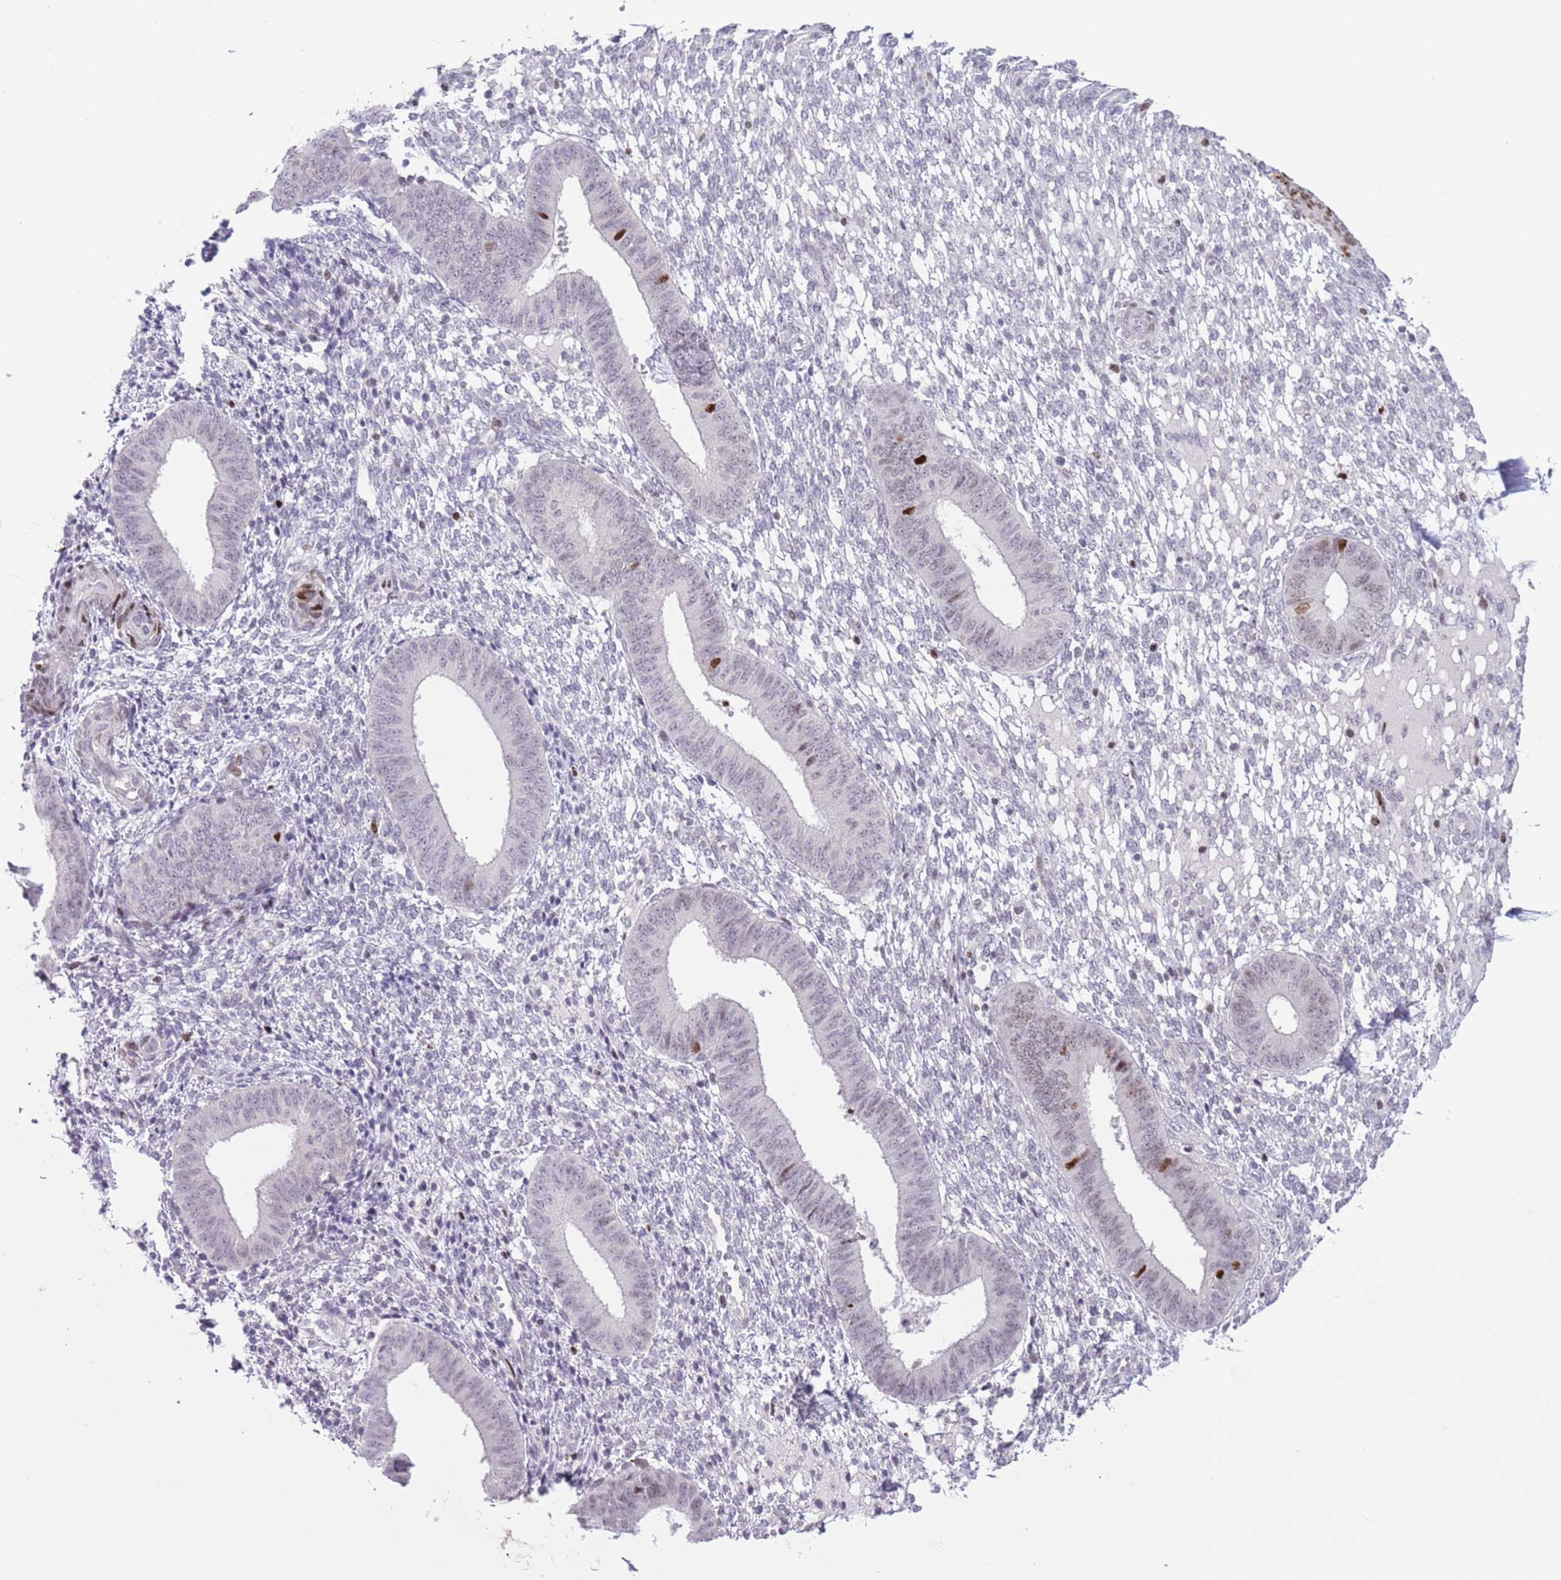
{"staining": {"intensity": "negative", "quantity": "none", "location": "none"}, "tissue": "endometrium", "cell_type": "Cells in endometrial stroma", "image_type": "normal", "snomed": [{"axis": "morphology", "description": "Normal tissue, NOS"}, {"axis": "topography", "description": "Endometrium"}], "caption": "An immunohistochemistry histopathology image of unremarkable endometrium is shown. There is no staining in cells in endometrial stroma of endometrium.", "gene": "MFSD10", "patient": {"sex": "female", "age": 49}}